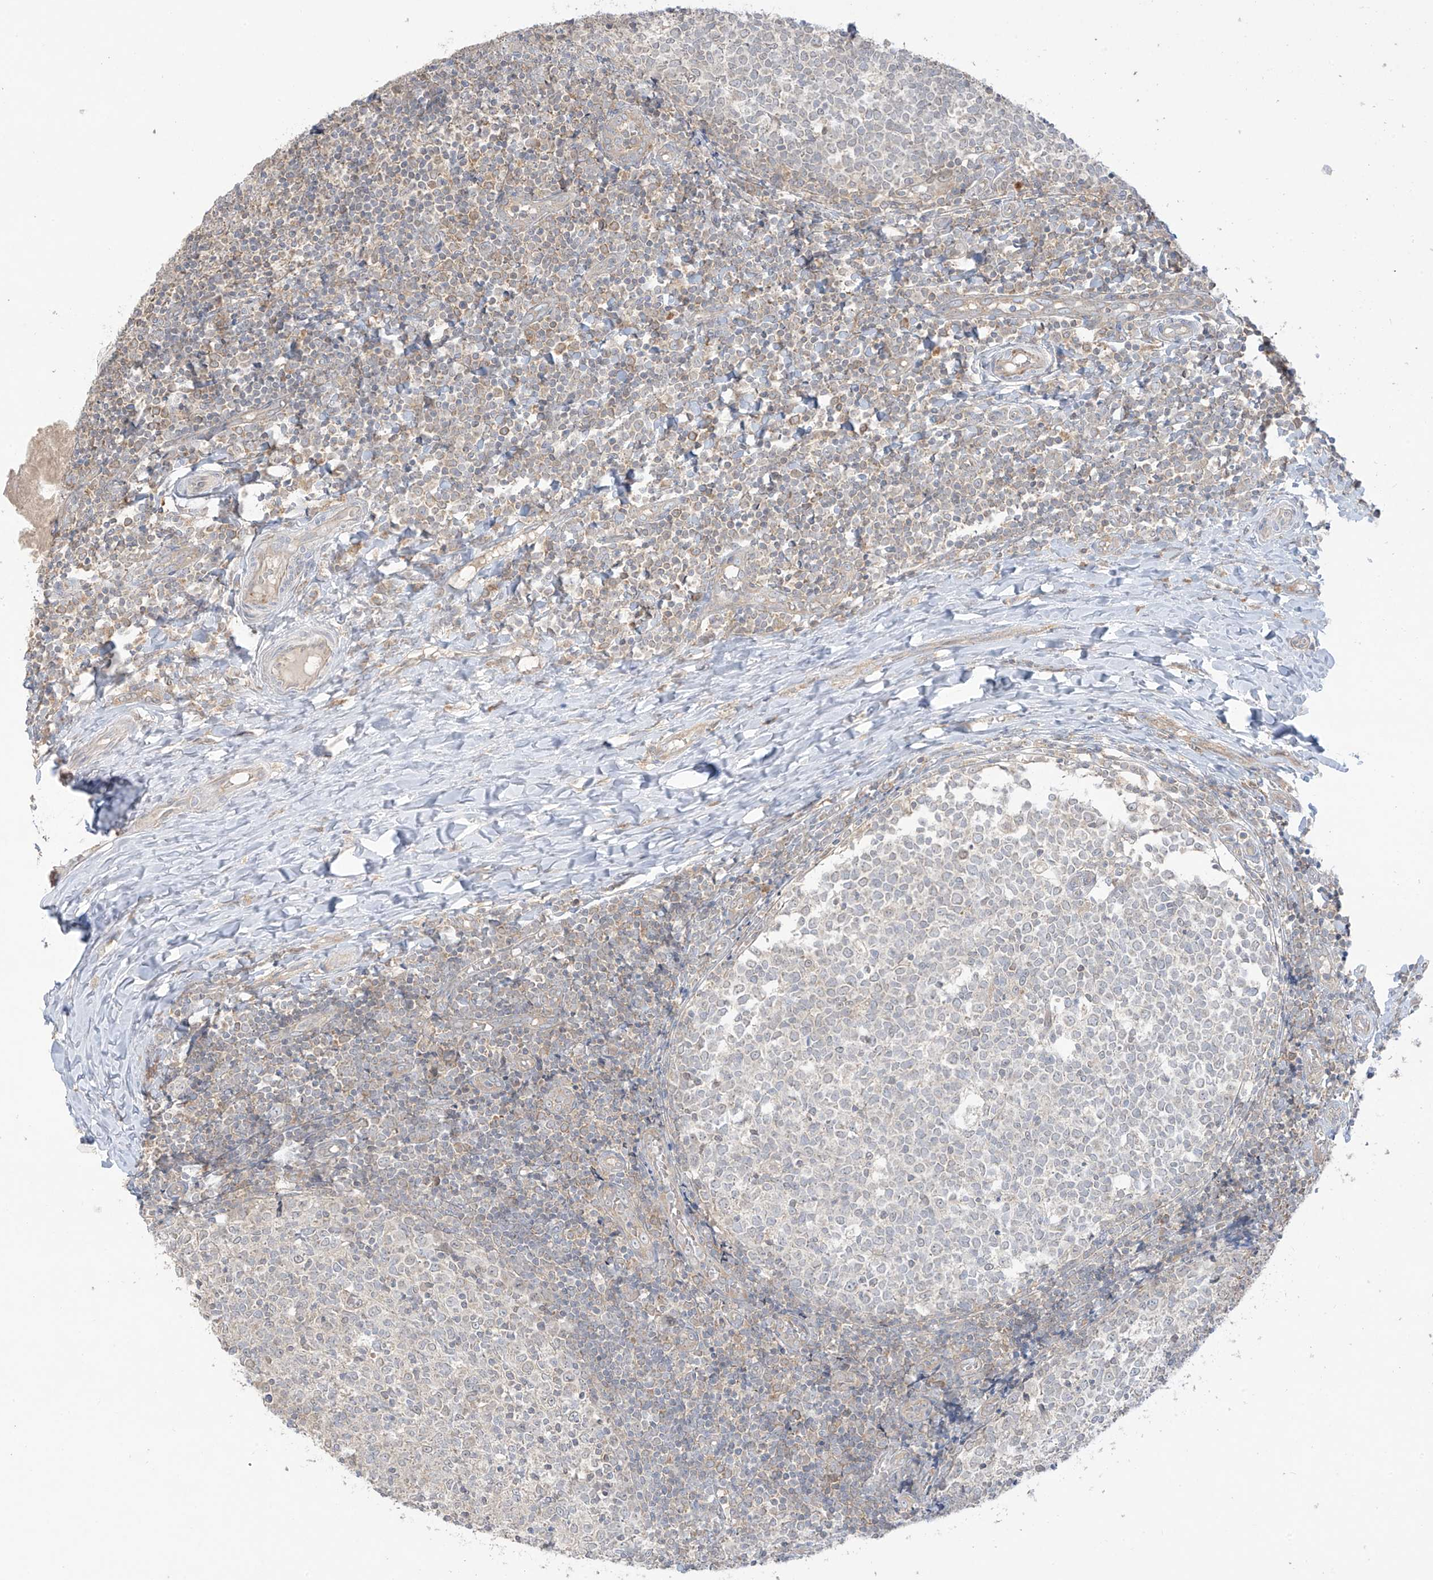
{"staining": {"intensity": "negative", "quantity": "none", "location": "none"}, "tissue": "tonsil", "cell_type": "Germinal center cells", "image_type": "normal", "snomed": [{"axis": "morphology", "description": "Normal tissue, NOS"}, {"axis": "topography", "description": "Tonsil"}], "caption": "Germinal center cells are negative for brown protein staining in unremarkable tonsil. (Brightfield microscopy of DAB (3,3'-diaminobenzidine) IHC at high magnification).", "gene": "ANGEL2", "patient": {"sex": "female", "age": 19}}